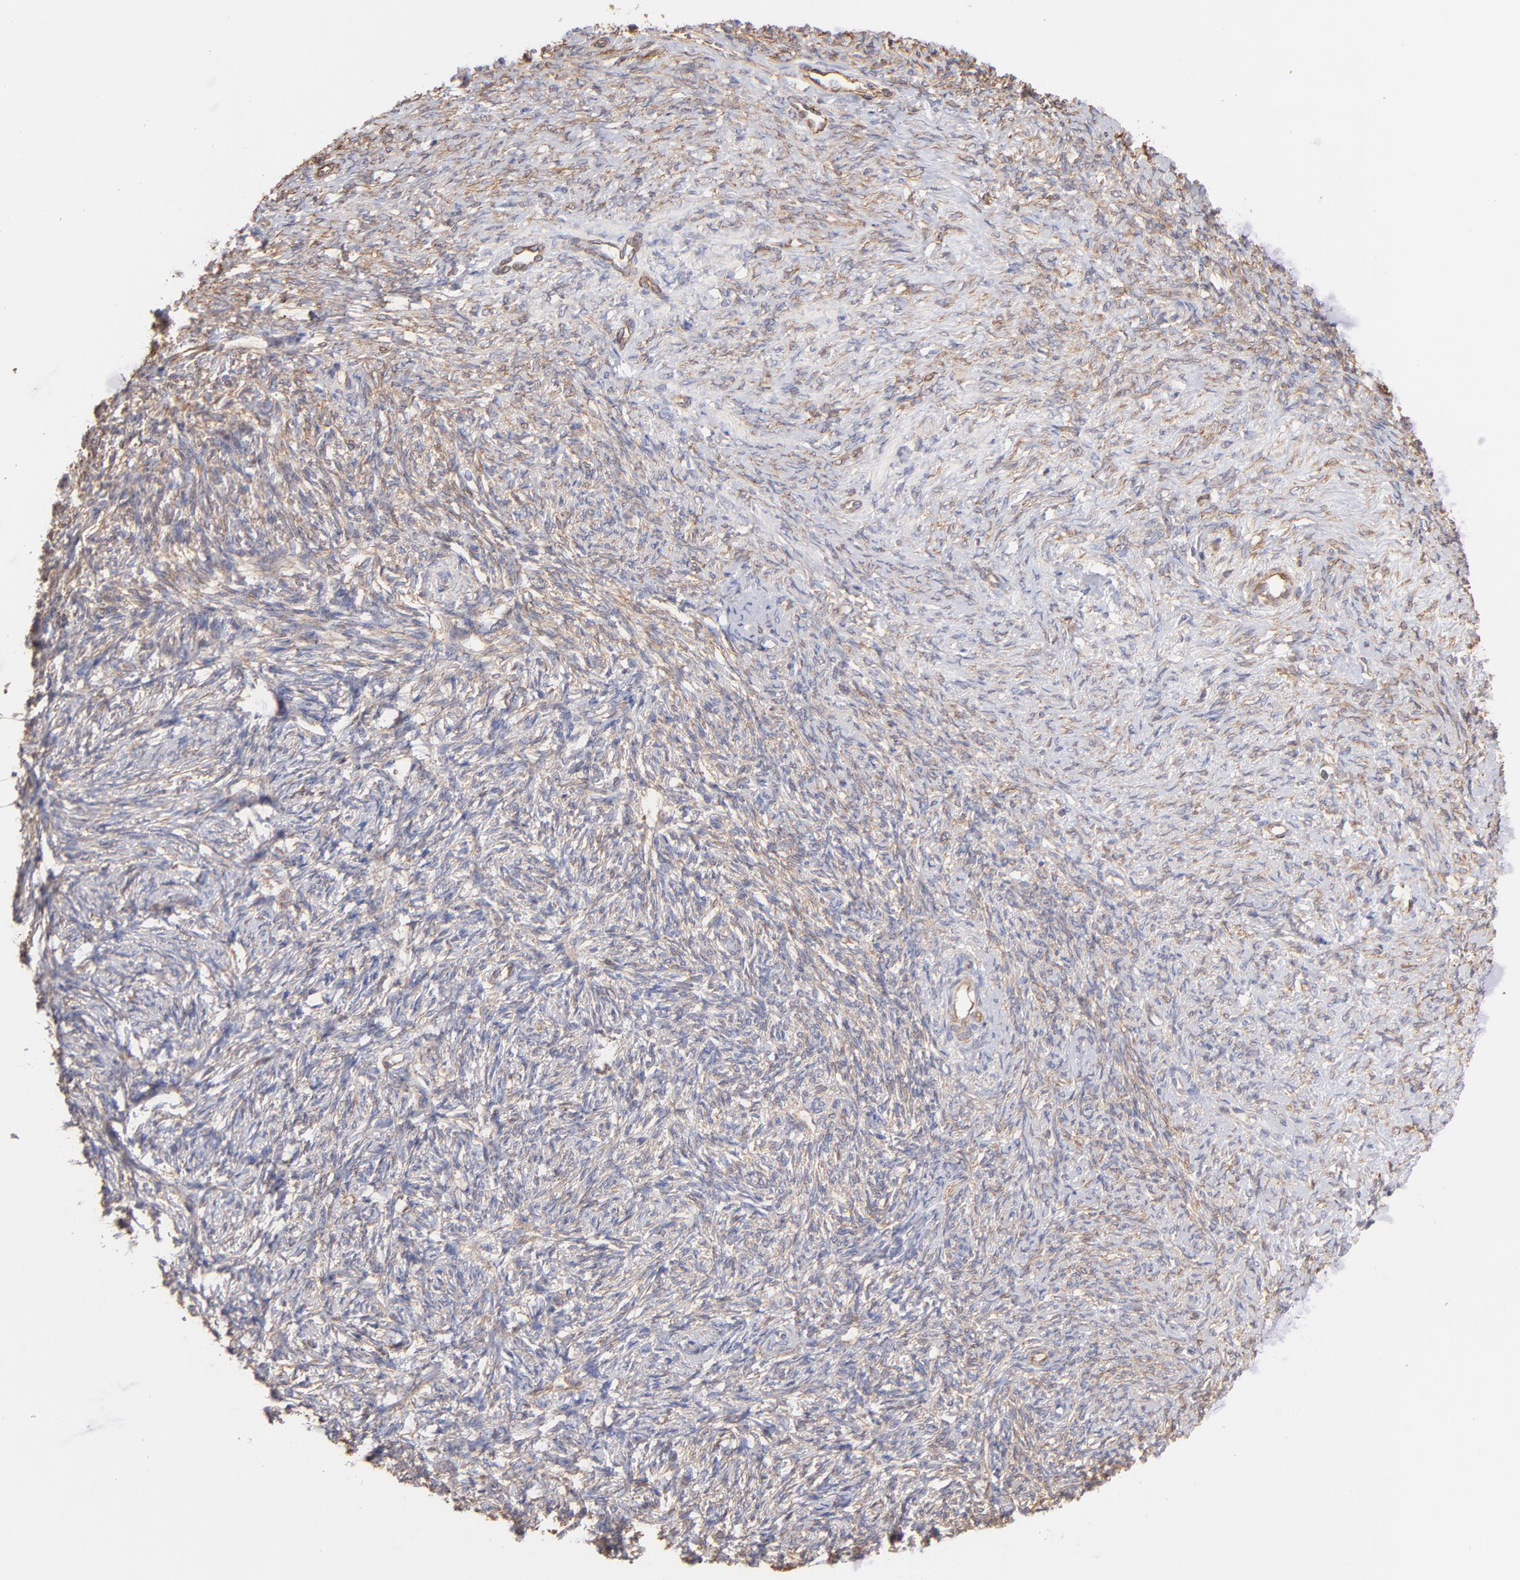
{"staining": {"intensity": "weak", "quantity": ">75%", "location": "cytoplasmic/membranous"}, "tissue": "ovarian cancer", "cell_type": "Tumor cells", "image_type": "cancer", "snomed": [{"axis": "morphology", "description": "Normal tissue, NOS"}, {"axis": "morphology", "description": "Cystadenocarcinoma, serous, NOS"}, {"axis": "topography", "description": "Ovary"}], "caption": "Human ovarian serous cystadenocarcinoma stained with a brown dye displays weak cytoplasmic/membranous positive expression in about >75% of tumor cells.", "gene": "PLEC", "patient": {"sex": "female", "age": 62}}